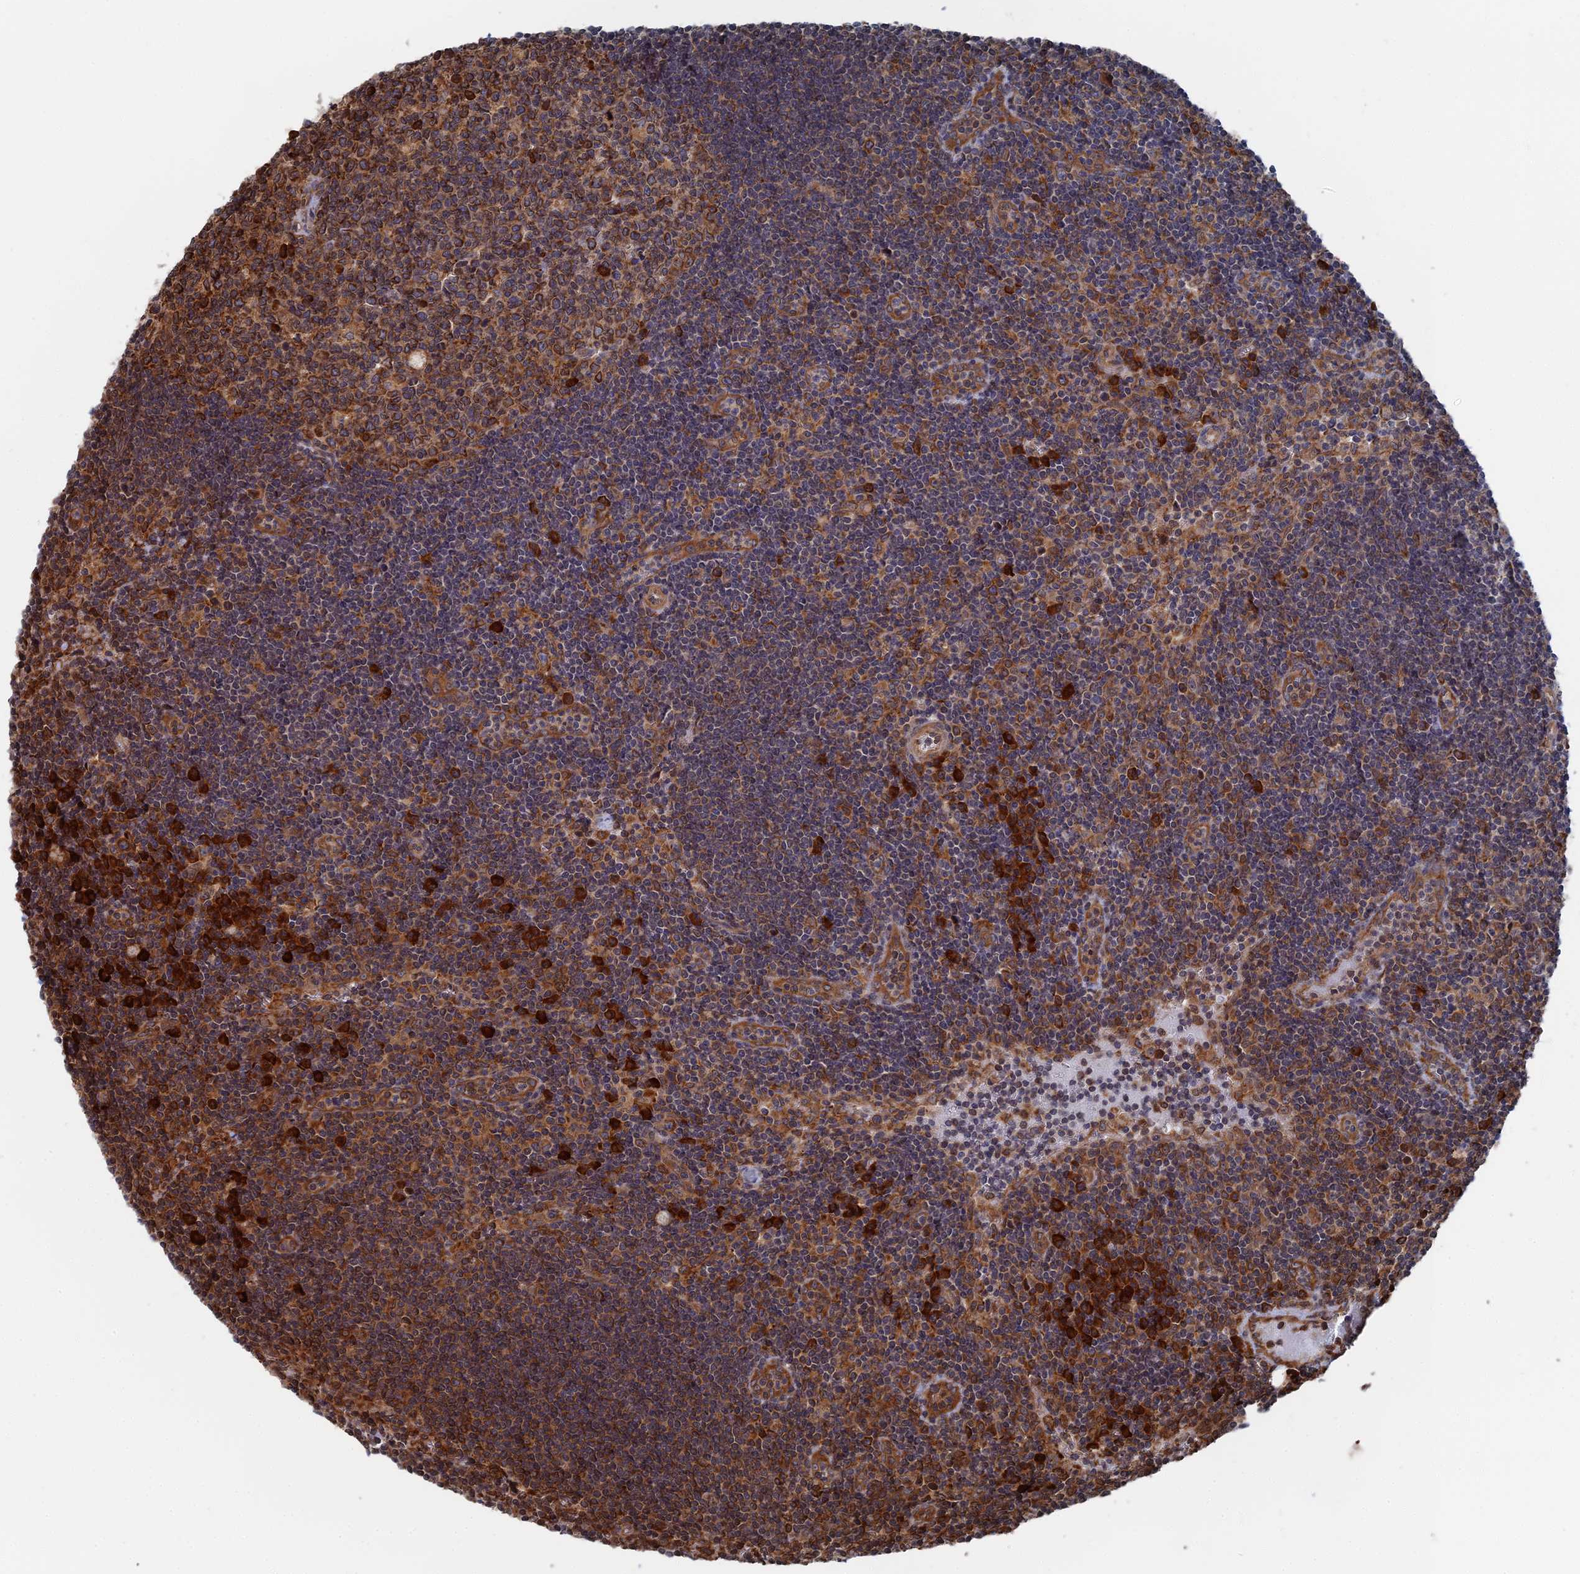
{"staining": {"intensity": "moderate", "quantity": ">75%", "location": "cytoplasmic/membranous"}, "tissue": "lymph node", "cell_type": "Germinal center cells", "image_type": "normal", "snomed": [{"axis": "morphology", "description": "Normal tissue, NOS"}, {"axis": "topography", "description": "Lymph node"}], "caption": "An immunohistochemistry image of unremarkable tissue is shown. Protein staining in brown highlights moderate cytoplasmic/membranous positivity in lymph node within germinal center cells.", "gene": "BPIFB6", "patient": {"sex": "female", "age": 32}}